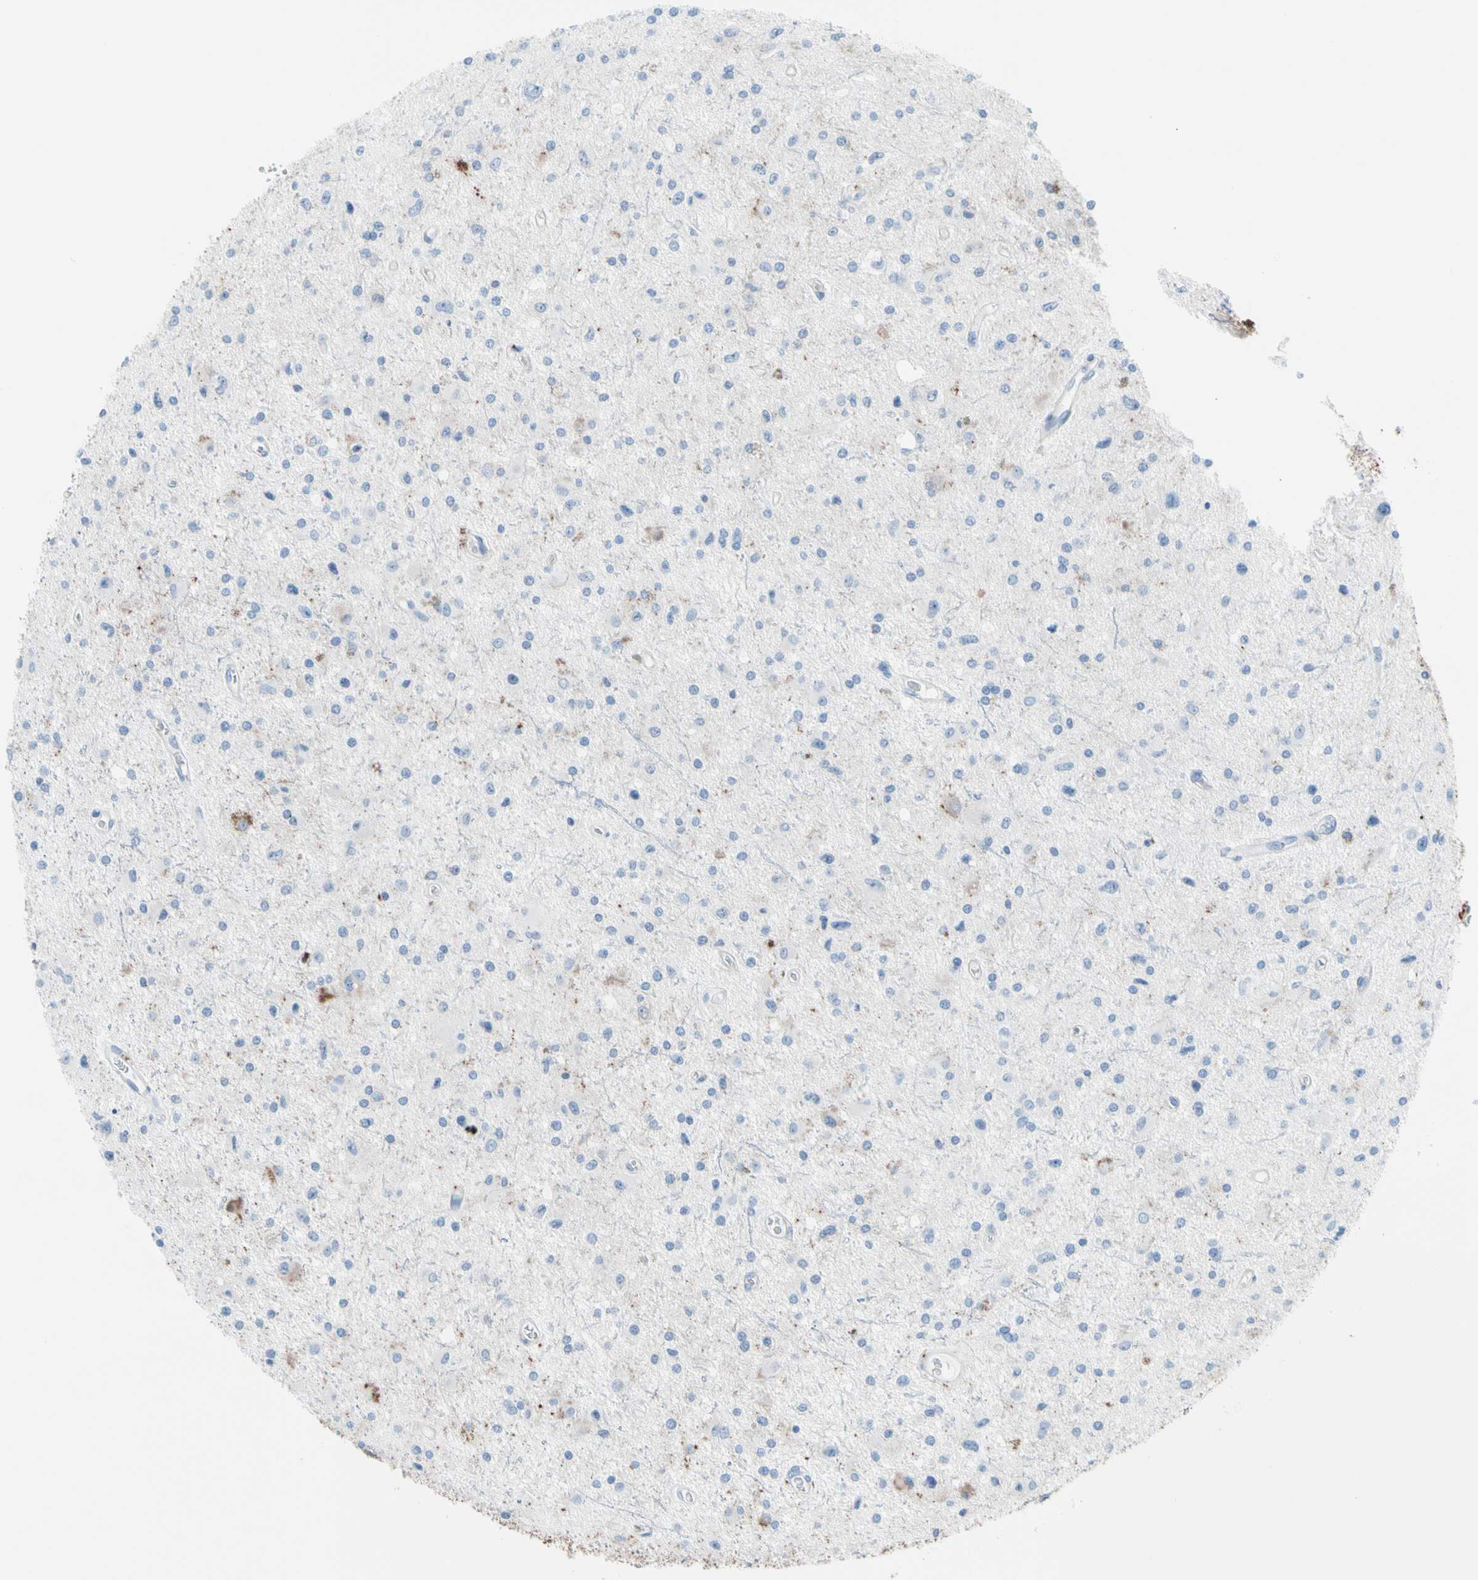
{"staining": {"intensity": "negative", "quantity": "none", "location": "none"}, "tissue": "glioma", "cell_type": "Tumor cells", "image_type": "cancer", "snomed": [{"axis": "morphology", "description": "Glioma, malignant, Low grade"}, {"axis": "topography", "description": "Brain"}], "caption": "DAB (3,3'-diaminobenzidine) immunohistochemical staining of glioma reveals no significant positivity in tumor cells.", "gene": "HK1", "patient": {"sex": "male", "age": 58}}